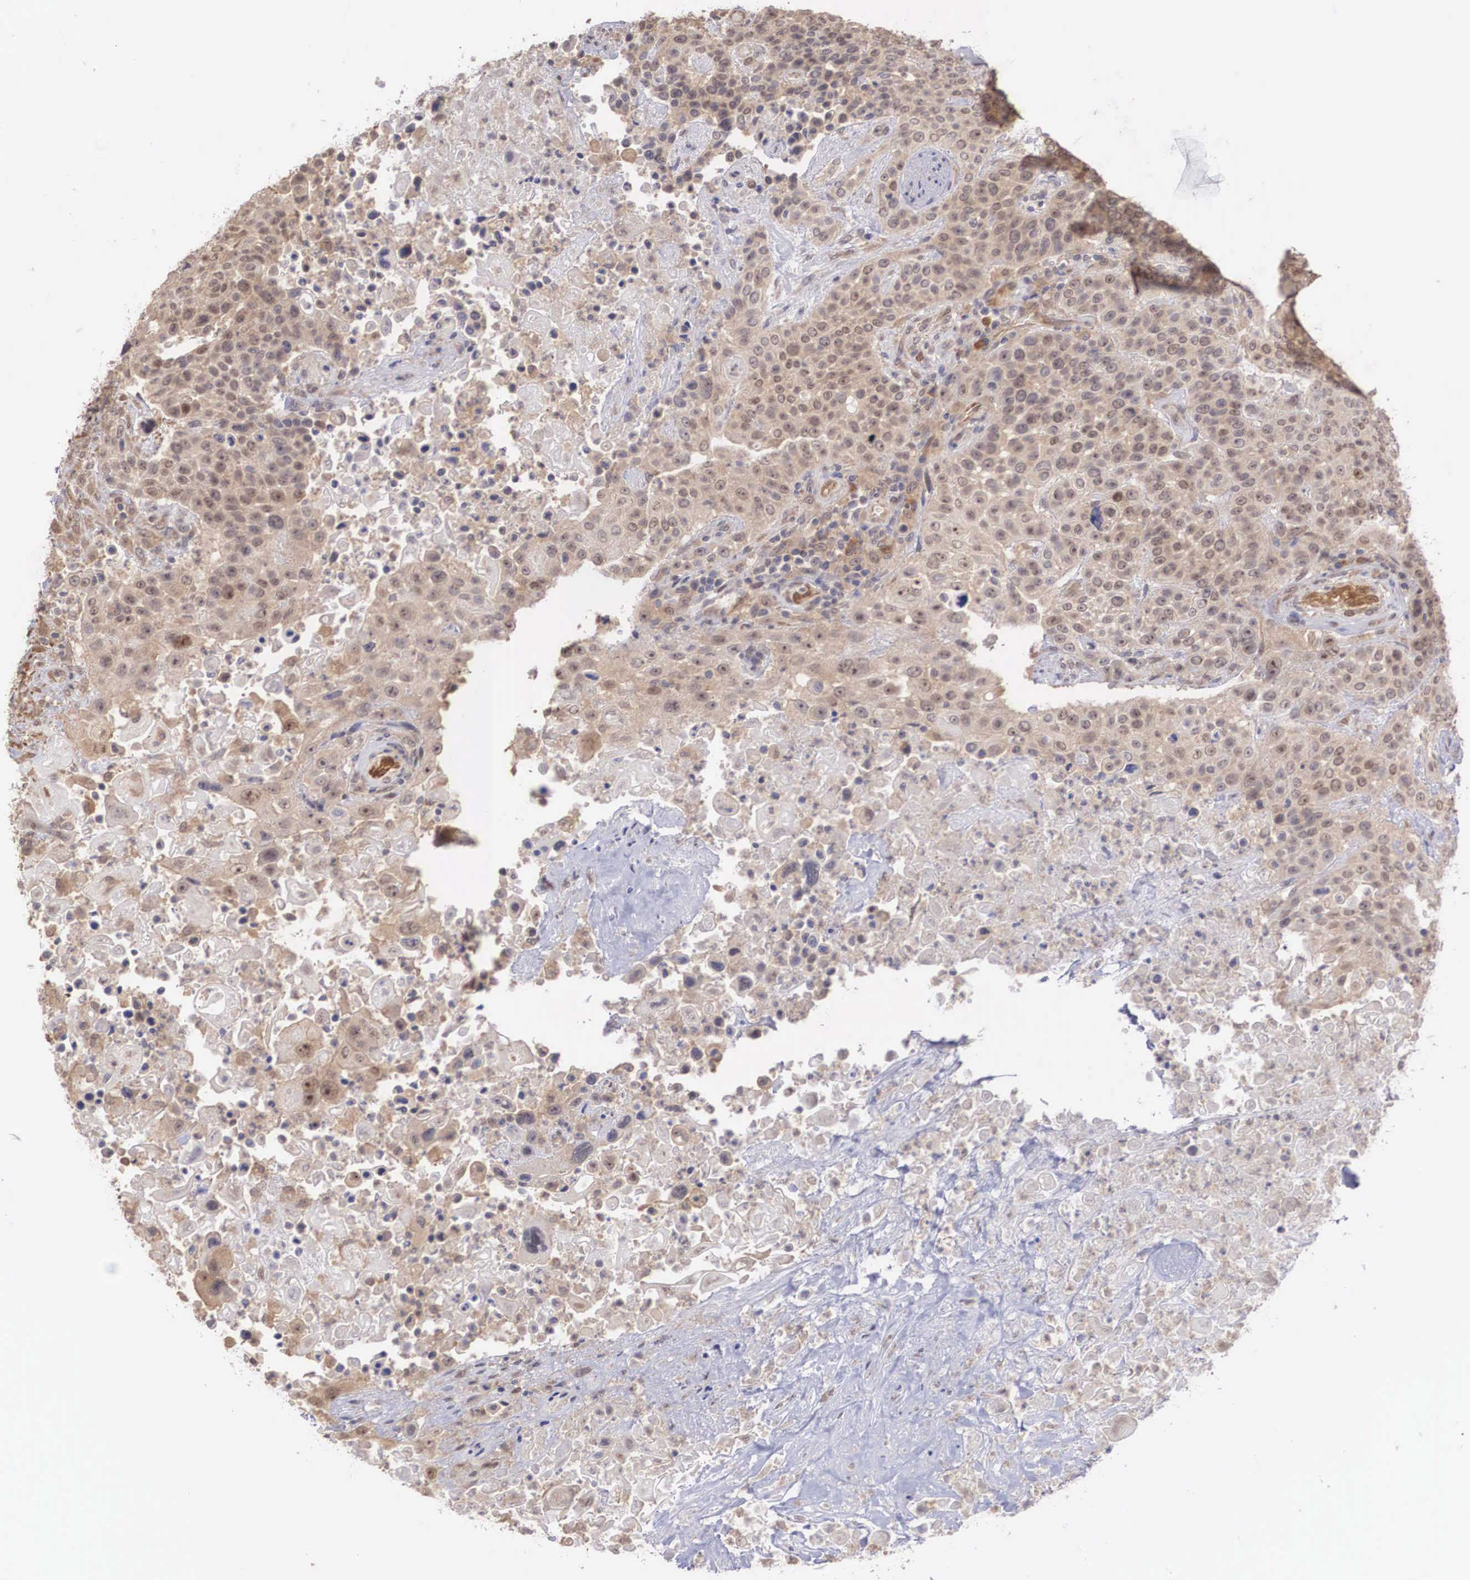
{"staining": {"intensity": "weak", "quantity": ">75%", "location": "cytoplasmic/membranous,nuclear"}, "tissue": "urothelial cancer", "cell_type": "Tumor cells", "image_type": "cancer", "snomed": [{"axis": "morphology", "description": "Urothelial carcinoma, High grade"}, {"axis": "topography", "description": "Urinary bladder"}], "caption": "Human urothelial cancer stained with a brown dye demonstrates weak cytoplasmic/membranous and nuclear positive staining in approximately >75% of tumor cells.", "gene": "DNAJB7", "patient": {"sex": "male", "age": 74}}